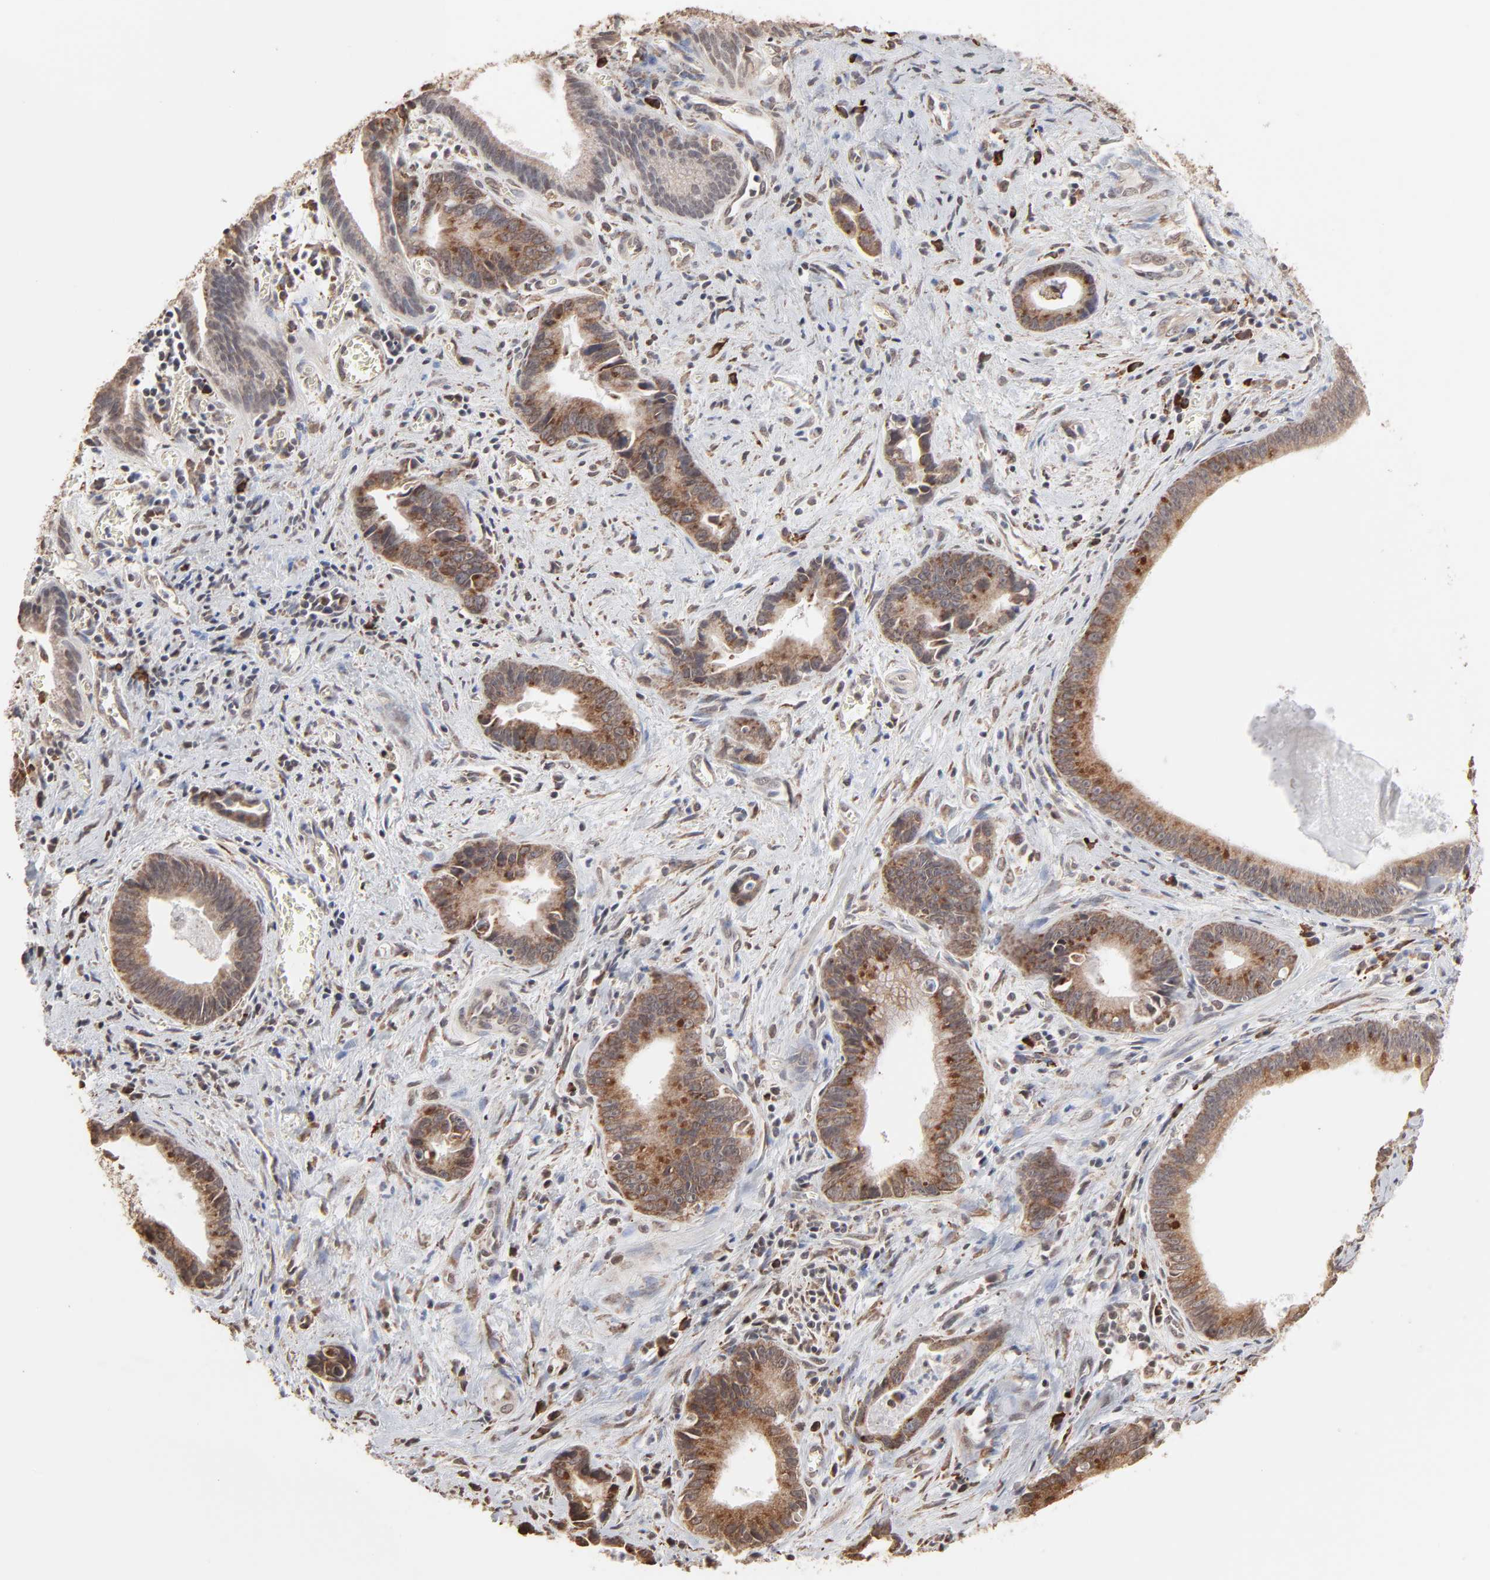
{"staining": {"intensity": "moderate", "quantity": ">75%", "location": "cytoplasmic/membranous"}, "tissue": "liver cancer", "cell_type": "Tumor cells", "image_type": "cancer", "snomed": [{"axis": "morphology", "description": "Cholangiocarcinoma"}, {"axis": "topography", "description": "Liver"}], "caption": "Human liver cholangiocarcinoma stained for a protein (brown) displays moderate cytoplasmic/membranous positive positivity in about >75% of tumor cells.", "gene": "CHM", "patient": {"sex": "female", "age": 55}}